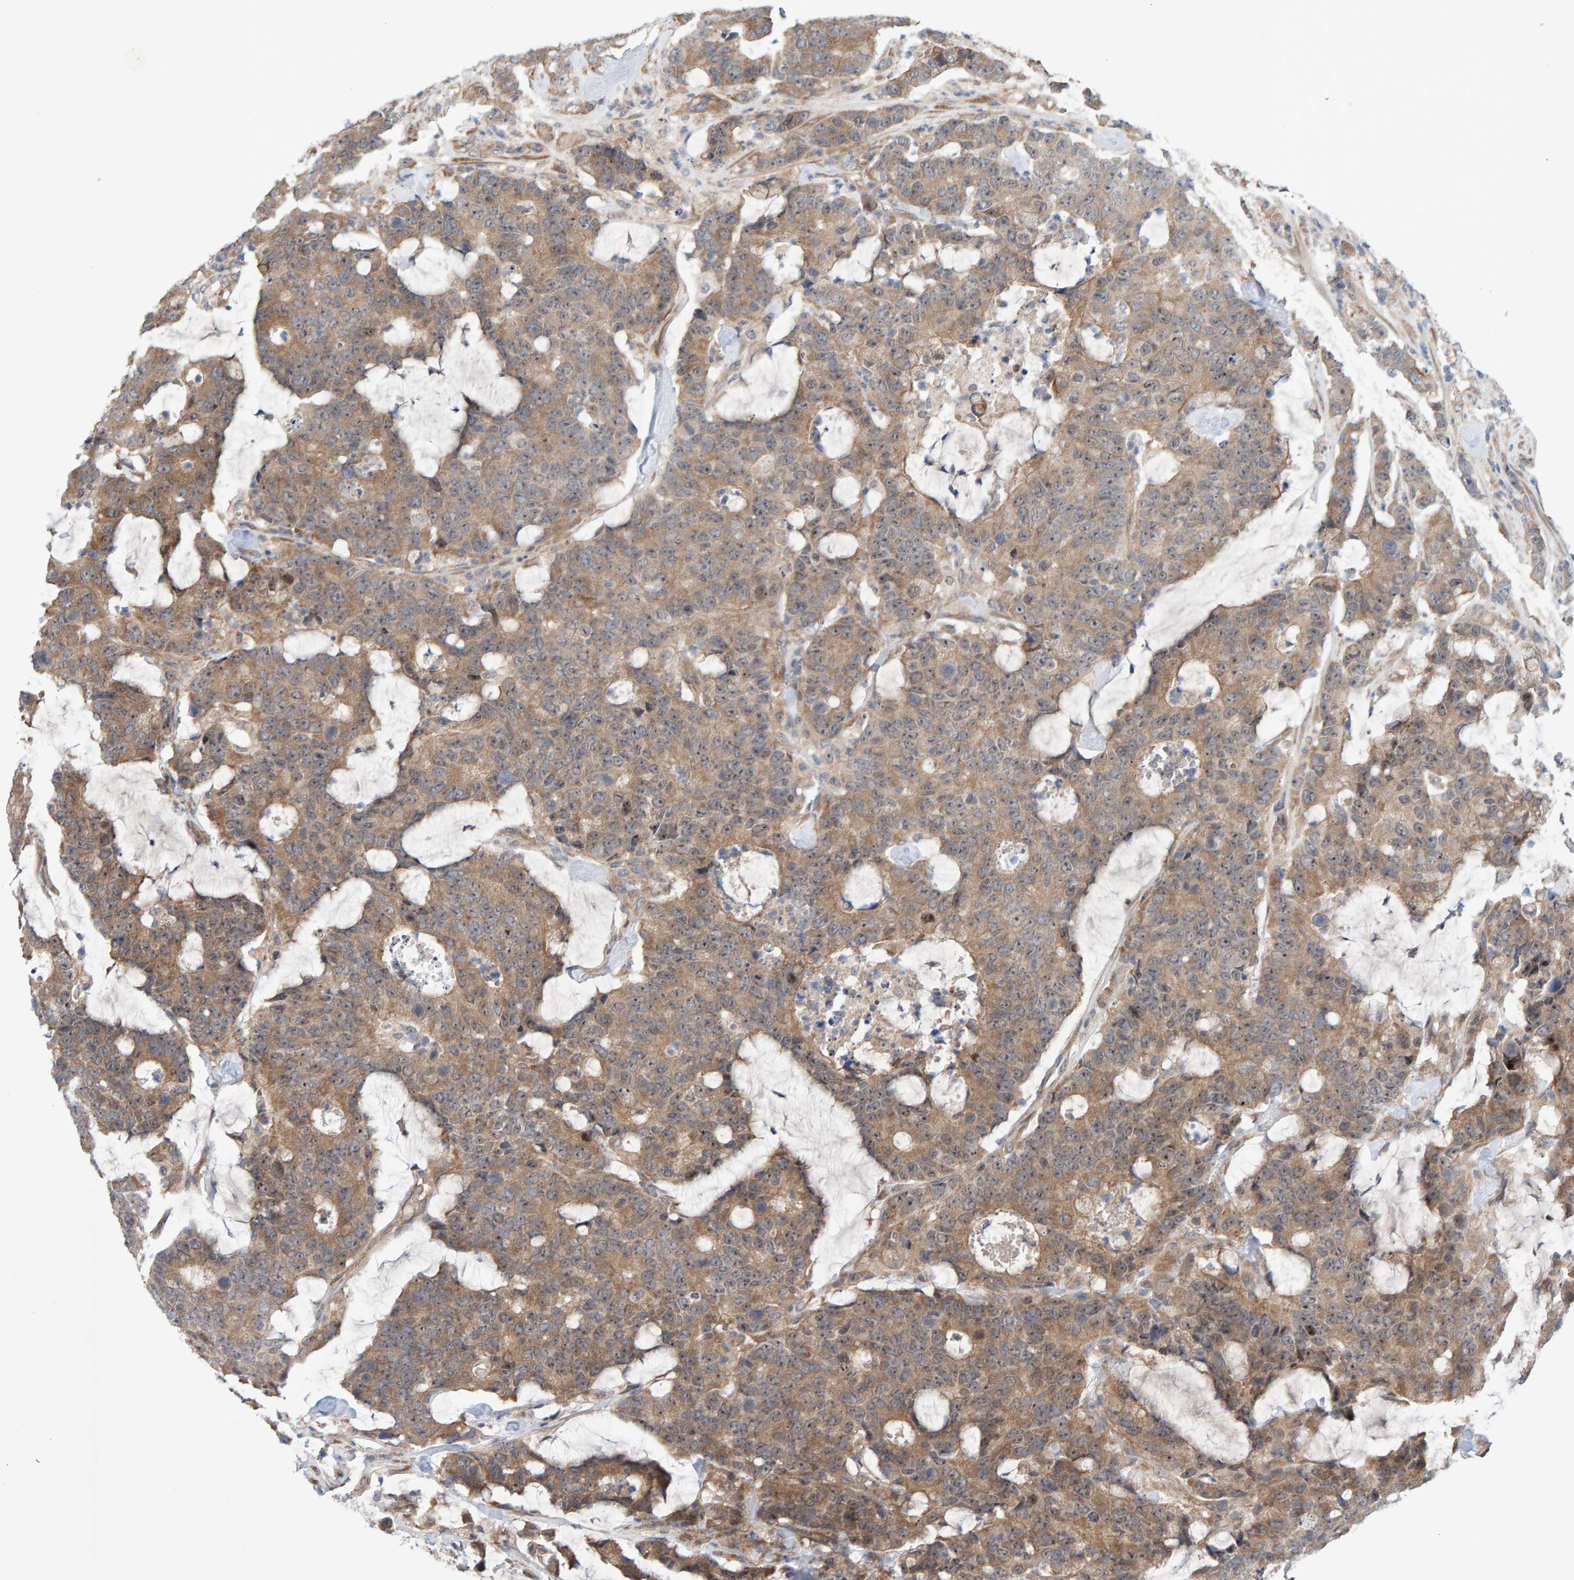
{"staining": {"intensity": "moderate", "quantity": ">75%", "location": "cytoplasmic/membranous"}, "tissue": "colorectal cancer", "cell_type": "Tumor cells", "image_type": "cancer", "snomed": [{"axis": "morphology", "description": "Adenocarcinoma, NOS"}, {"axis": "topography", "description": "Colon"}], "caption": "A brown stain labels moderate cytoplasmic/membranous expression of a protein in human colorectal adenocarcinoma tumor cells.", "gene": "LRSAM1", "patient": {"sex": "female", "age": 86}}